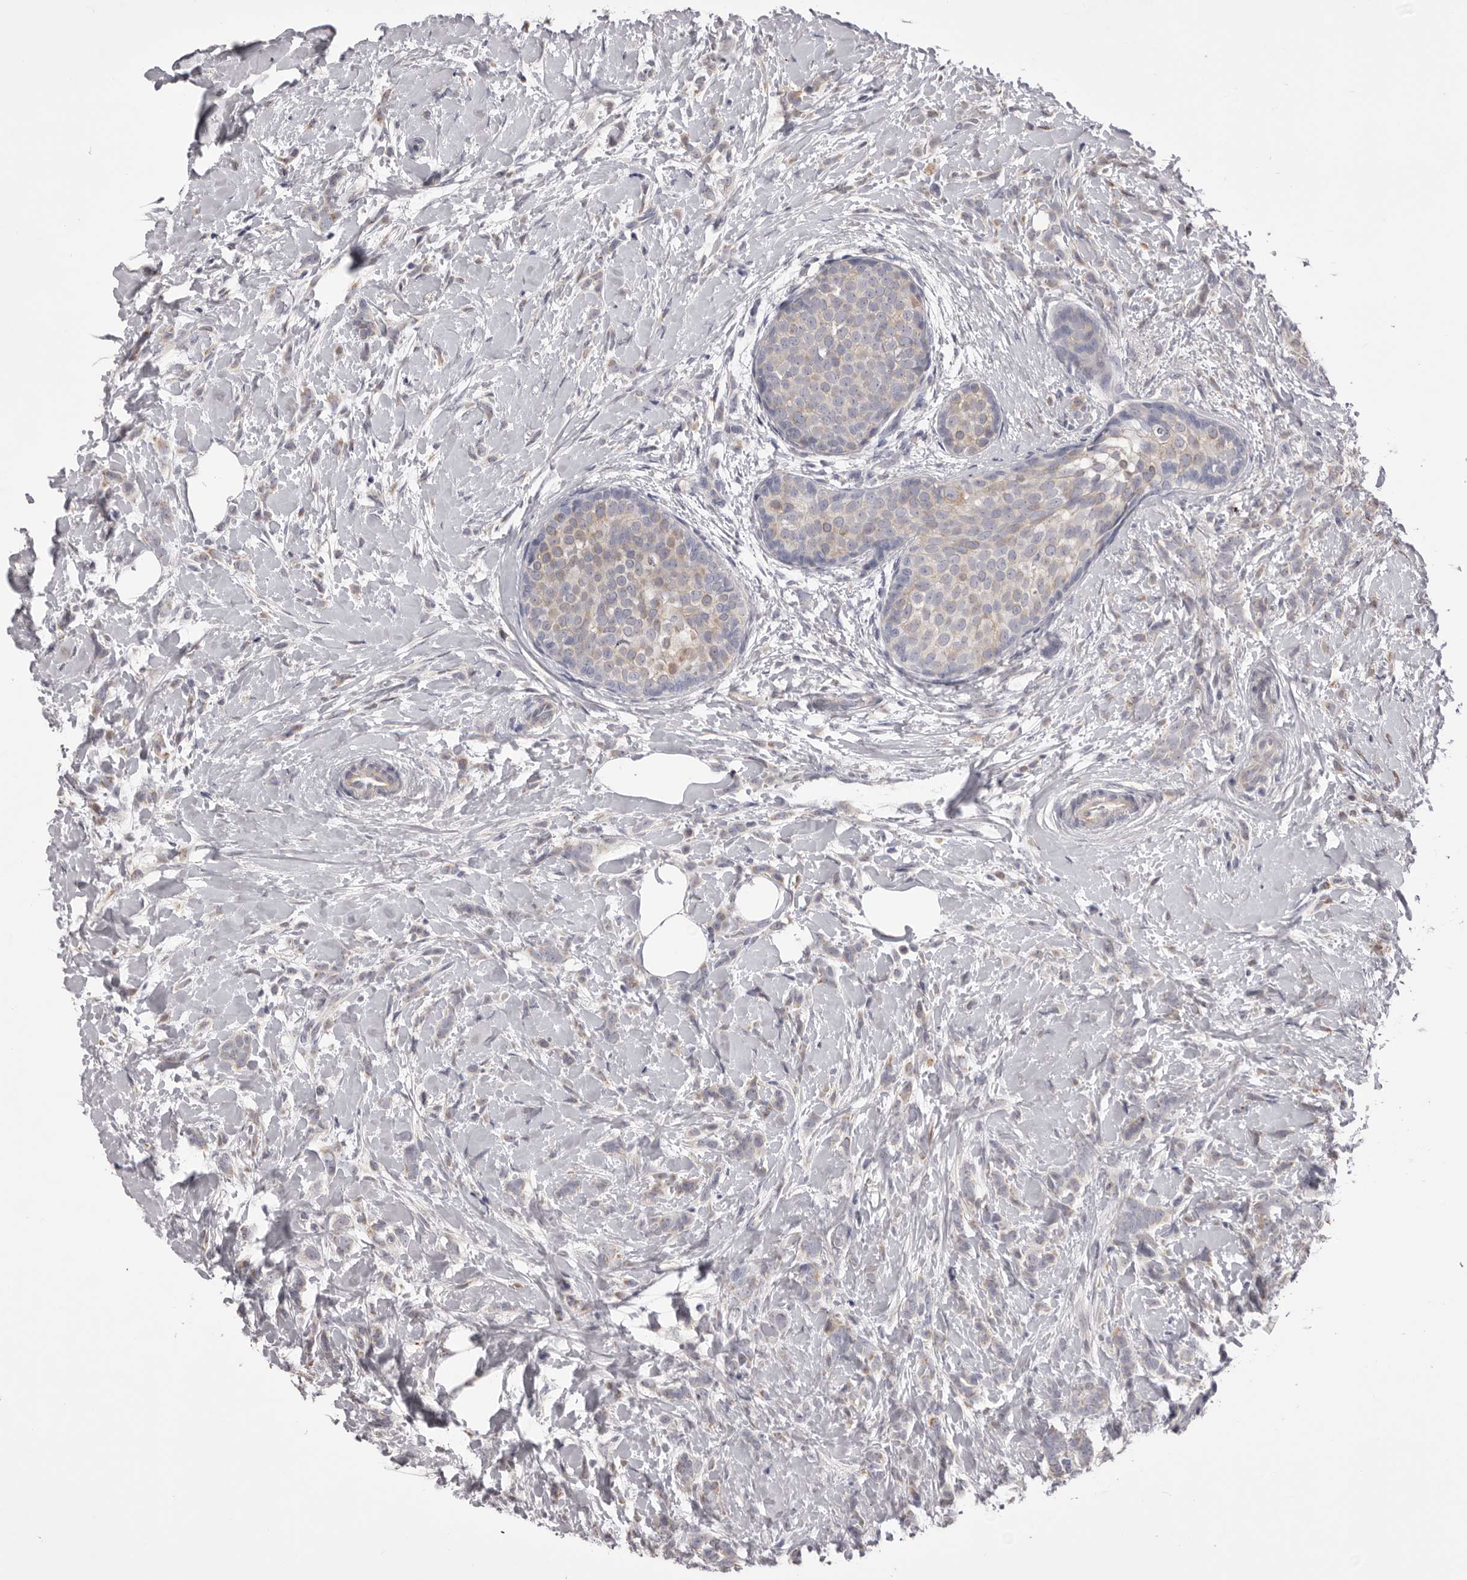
{"staining": {"intensity": "negative", "quantity": "none", "location": "none"}, "tissue": "breast cancer", "cell_type": "Tumor cells", "image_type": "cancer", "snomed": [{"axis": "morphology", "description": "Lobular carcinoma, in situ"}, {"axis": "morphology", "description": "Lobular carcinoma"}, {"axis": "topography", "description": "Breast"}], "caption": "A histopathology image of human breast cancer (lobular carcinoma) is negative for staining in tumor cells.", "gene": "PNRC1", "patient": {"sex": "female", "age": 41}}